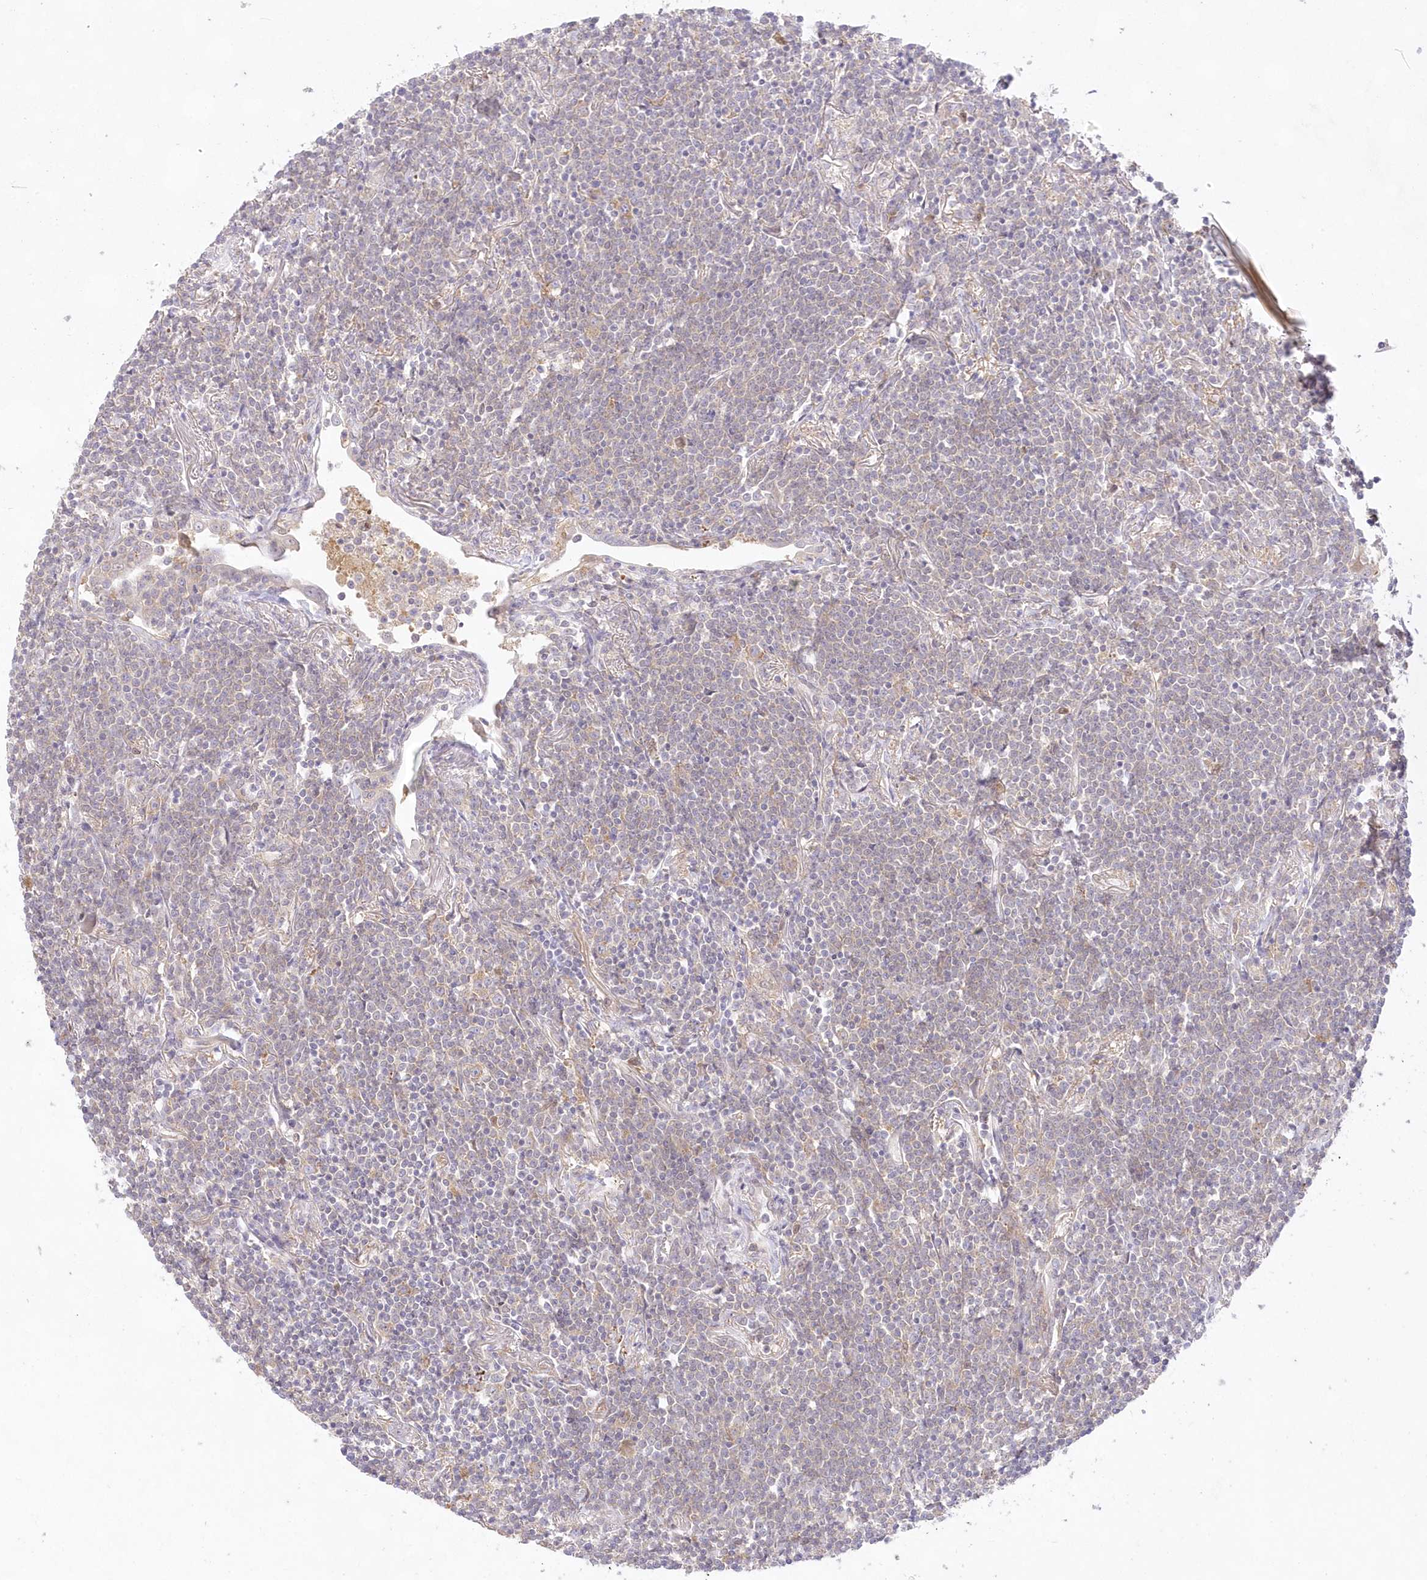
{"staining": {"intensity": "negative", "quantity": "none", "location": "none"}, "tissue": "lymphoma", "cell_type": "Tumor cells", "image_type": "cancer", "snomed": [{"axis": "morphology", "description": "Malignant lymphoma, non-Hodgkin's type, Low grade"}, {"axis": "topography", "description": "Lung"}], "caption": "This is a micrograph of immunohistochemistry (IHC) staining of lymphoma, which shows no staining in tumor cells. (Brightfield microscopy of DAB (3,3'-diaminobenzidine) IHC at high magnification).", "gene": "RNPEP", "patient": {"sex": "female", "age": 71}}